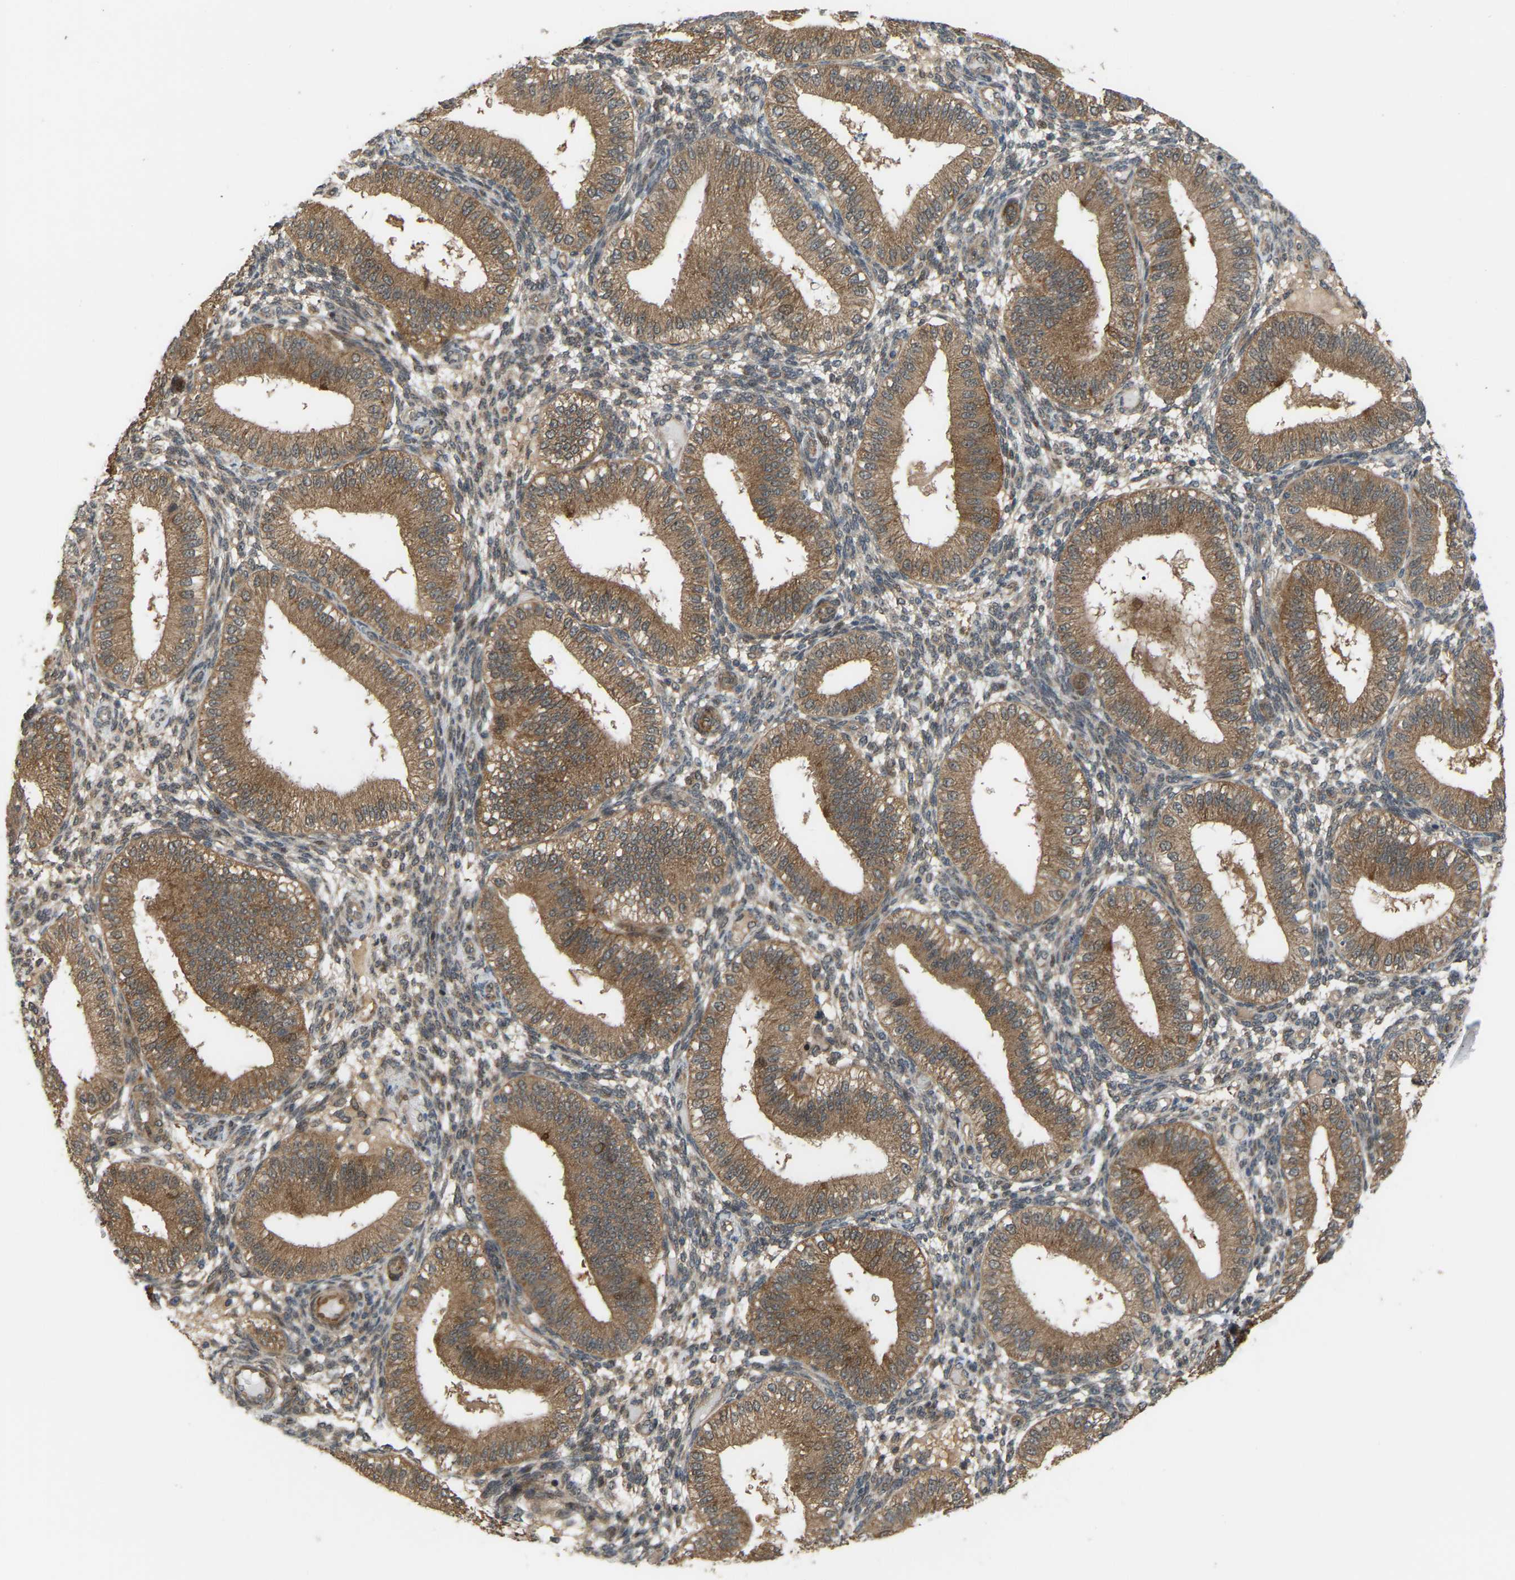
{"staining": {"intensity": "weak", "quantity": ">75%", "location": "cytoplasmic/membranous"}, "tissue": "endometrium", "cell_type": "Cells in endometrial stroma", "image_type": "normal", "snomed": [{"axis": "morphology", "description": "Normal tissue, NOS"}, {"axis": "topography", "description": "Endometrium"}], "caption": "This micrograph shows immunohistochemistry (IHC) staining of unremarkable endometrium, with low weak cytoplasmic/membranous positivity in approximately >75% of cells in endometrial stroma.", "gene": "CROT", "patient": {"sex": "female", "age": 39}}